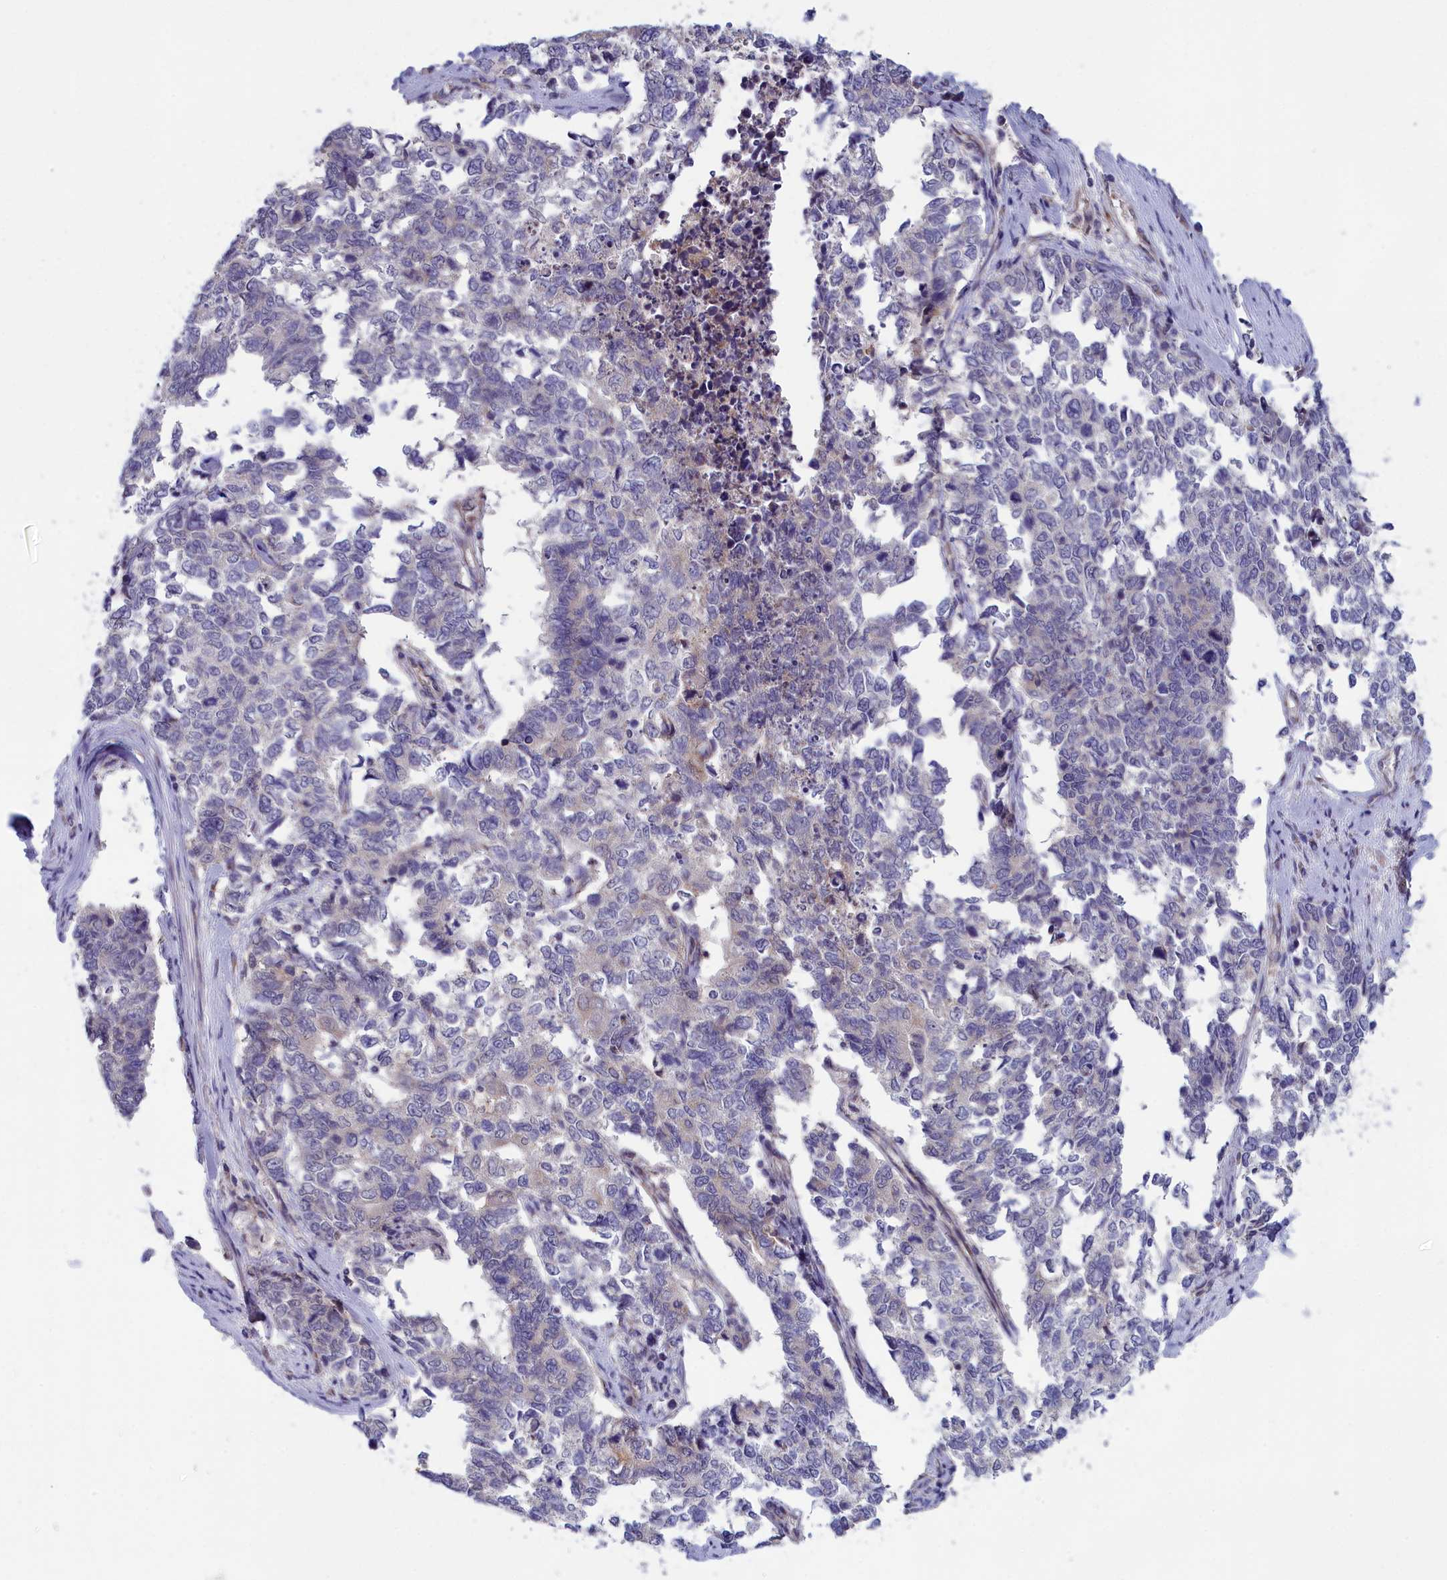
{"staining": {"intensity": "negative", "quantity": "none", "location": "none"}, "tissue": "cervical cancer", "cell_type": "Tumor cells", "image_type": "cancer", "snomed": [{"axis": "morphology", "description": "Squamous cell carcinoma, NOS"}, {"axis": "topography", "description": "Cervix"}], "caption": "Tumor cells are negative for brown protein staining in cervical squamous cell carcinoma. (DAB IHC, high magnification).", "gene": "IGFALS", "patient": {"sex": "female", "age": 63}}